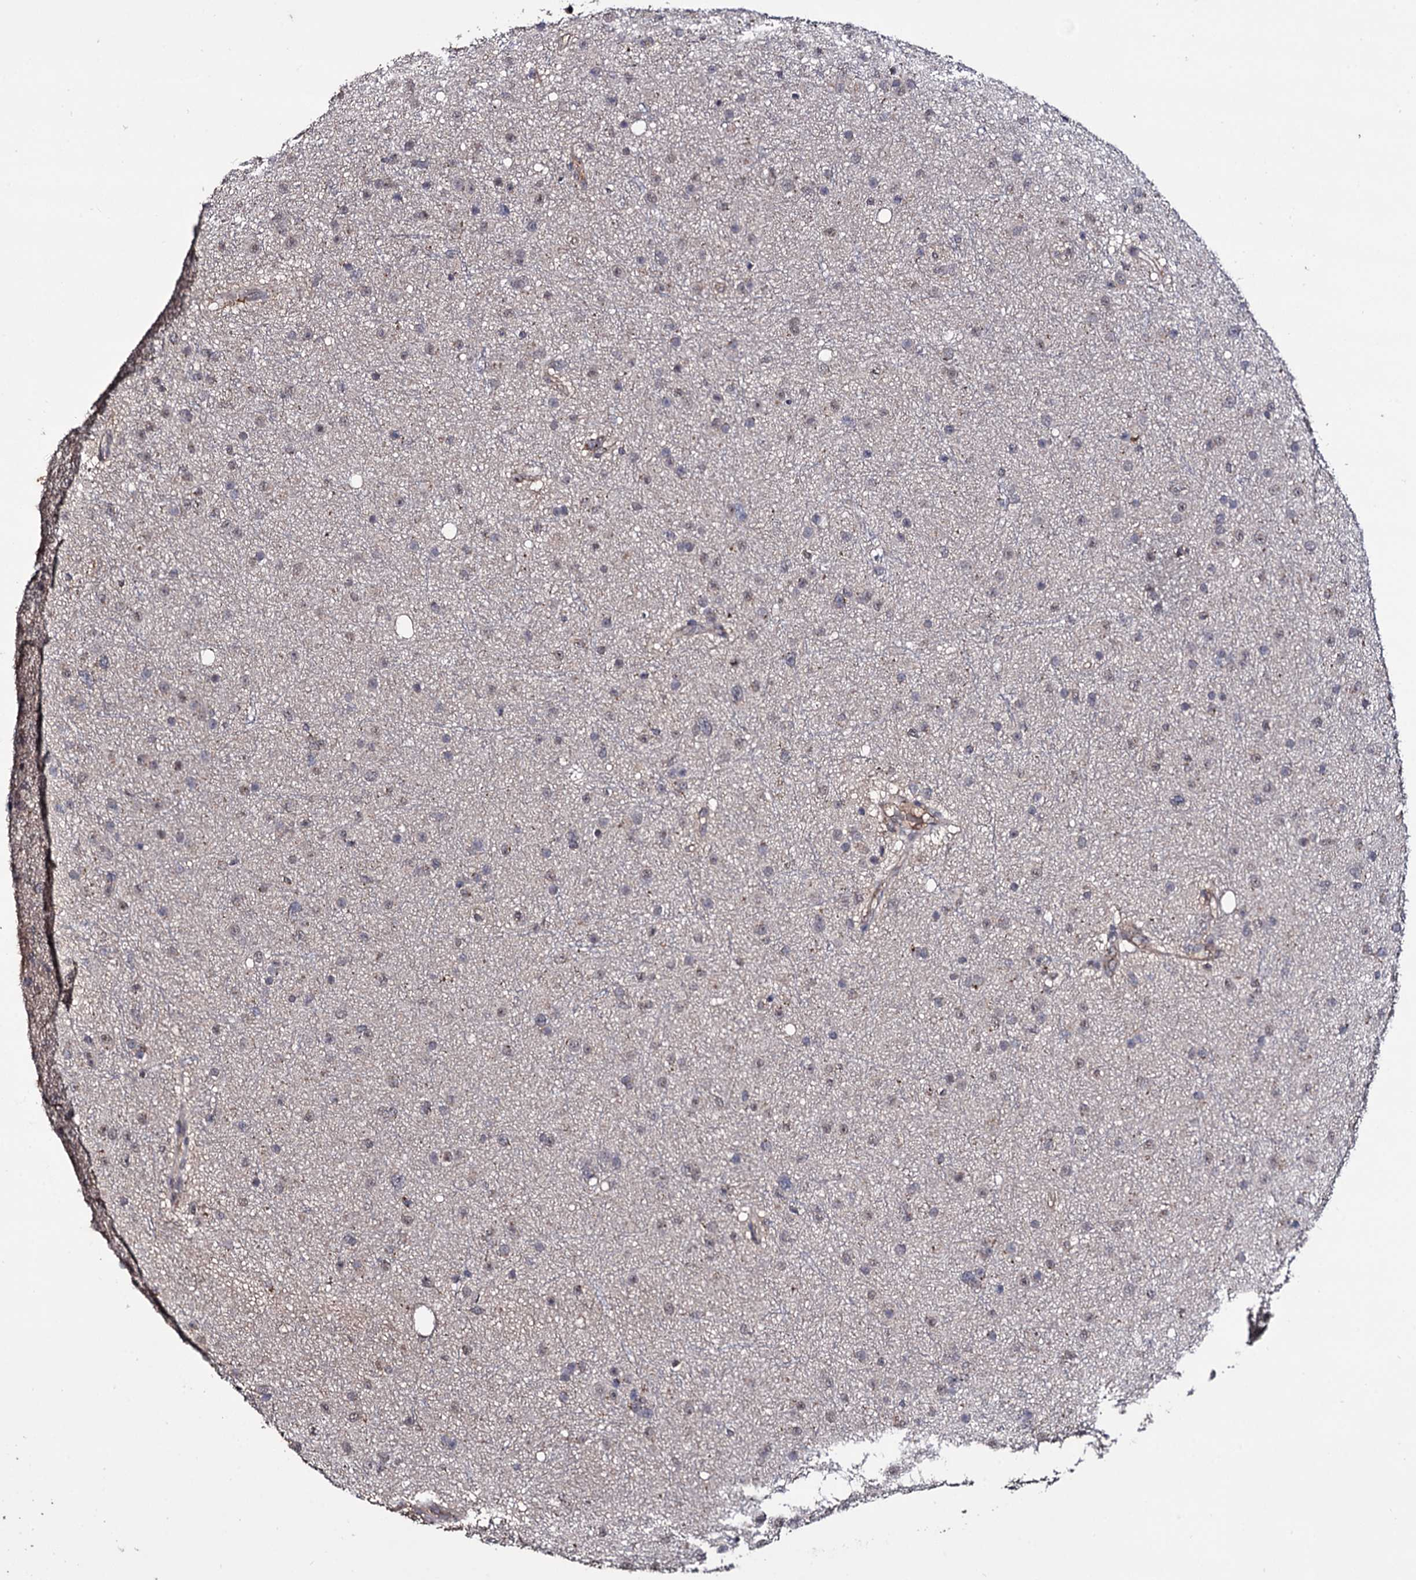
{"staining": {"intensity": "weak", "quantity": "<25%", "location": "nuclear"}, "tissue": "glioma", "cell_type": "Tumor cells", "image_type": "cancer", "snomed": [{"axis": "morphology", "description": "Glioma, malignant, Low grade"}, {"axis": "topography", "description": "Cerebral cortex"}], "caption": "Immunohistochemical staining of human glioma shows no significant expression in tumor cells. (DAB IHC visualized using brightfield microscopy, high magnification).", "gene": "MICAL2", "patient": {"sex": "female", "age": 39}}